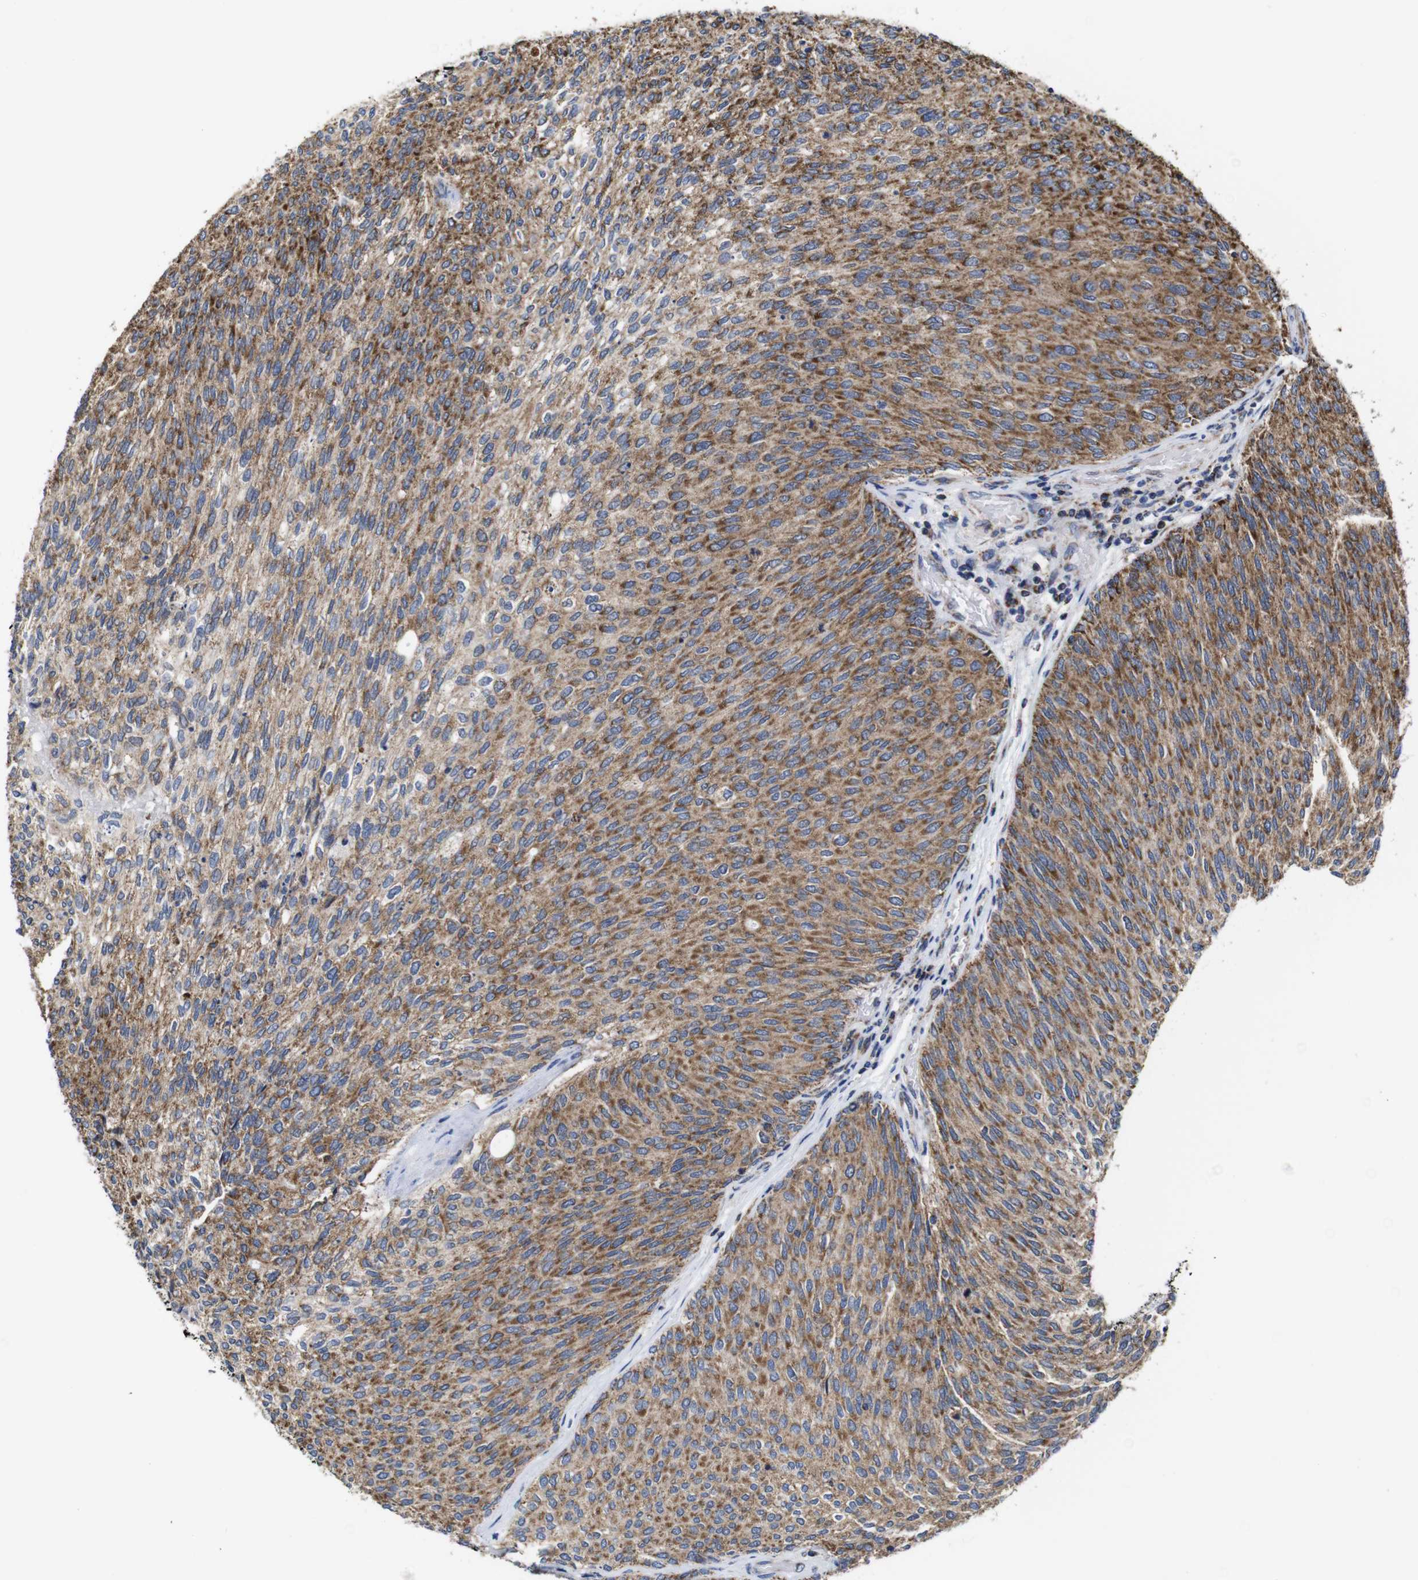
{"staining": {"intensity": "moderate", "quantity": ">75%", "location": "cytoplasmic/membranous"}, "tissue": "urothelial cancer", "cell_type": "Tumor cells", "image_type": "cancer", "snomed": [{"axis": "morphology", "description": "Urothelial carcinoma, Low grade"}, {"axis": "topography", "description": "Urinary bladder"}], "caption": "Immunohistochemistry (IHC) of human urothelial cancer shows medium levels of moderate cytoplasmic/membranous expression in about >75% of tumor cells.", "gene": "C17orf80", "patient": {"sex": "female", "age": 79}}